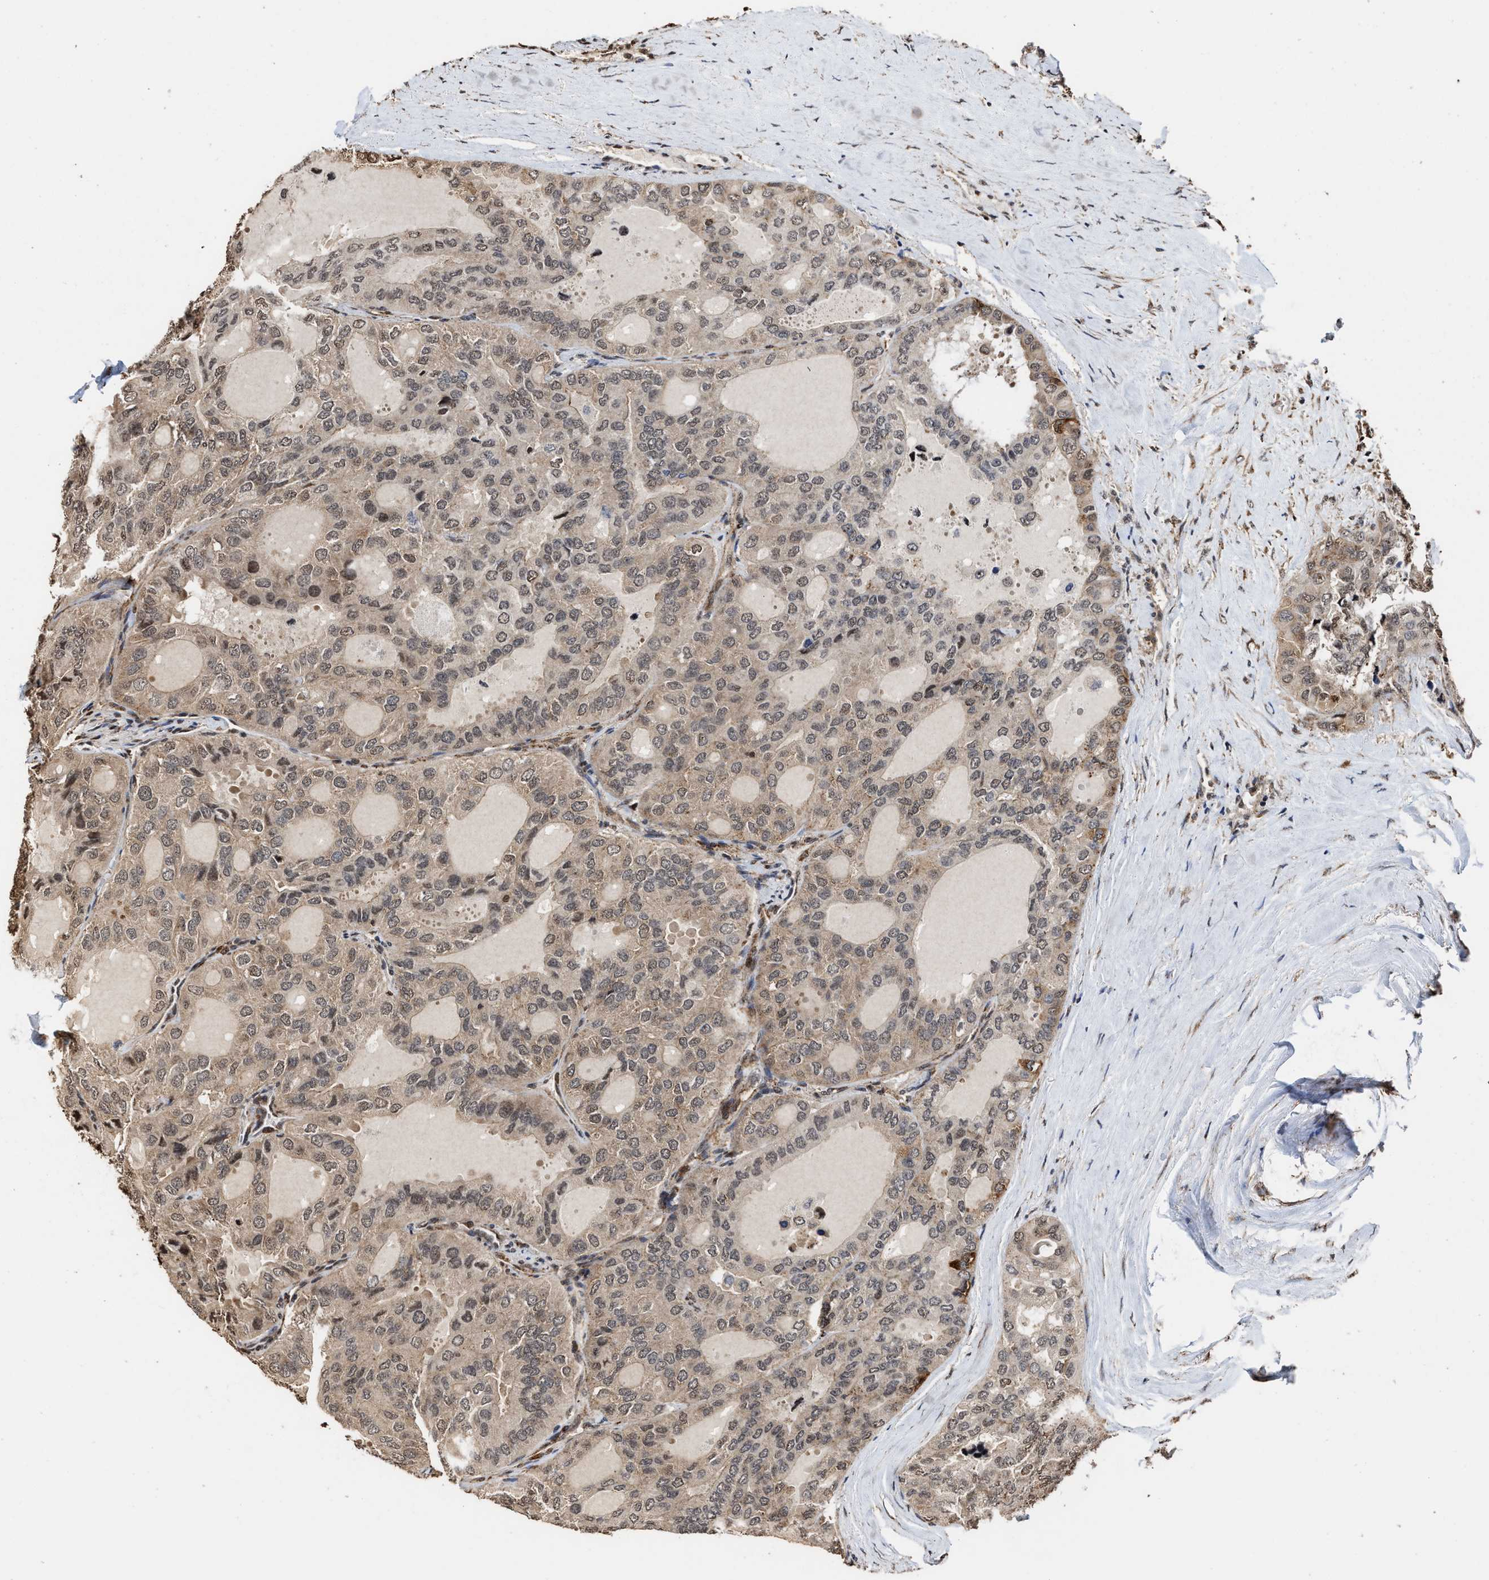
{"staining": {"intensity": "weak", "quantity": ">75%", "location": "cytoplasmic/membranous,nuclear"}, "tissue": "thyroid cancer", "cell_type": "Tumor cells", "image_type": "cancer", "snomed": [{"axis": "morphology", "description": "Follicular adenoma carcinoma, NOS"}, {"axis": "topography", "description": "Thyroid gland"}], "caption": "Immunohistochemical staining of thyroid follicular adenoma carcinoma displays weak cytoplasmic/membranous and nuclear protein positivity in about >75% of tumor cells.", "gene": "SEPTIN2", "patient": {"sex": "male", "age": 75}}